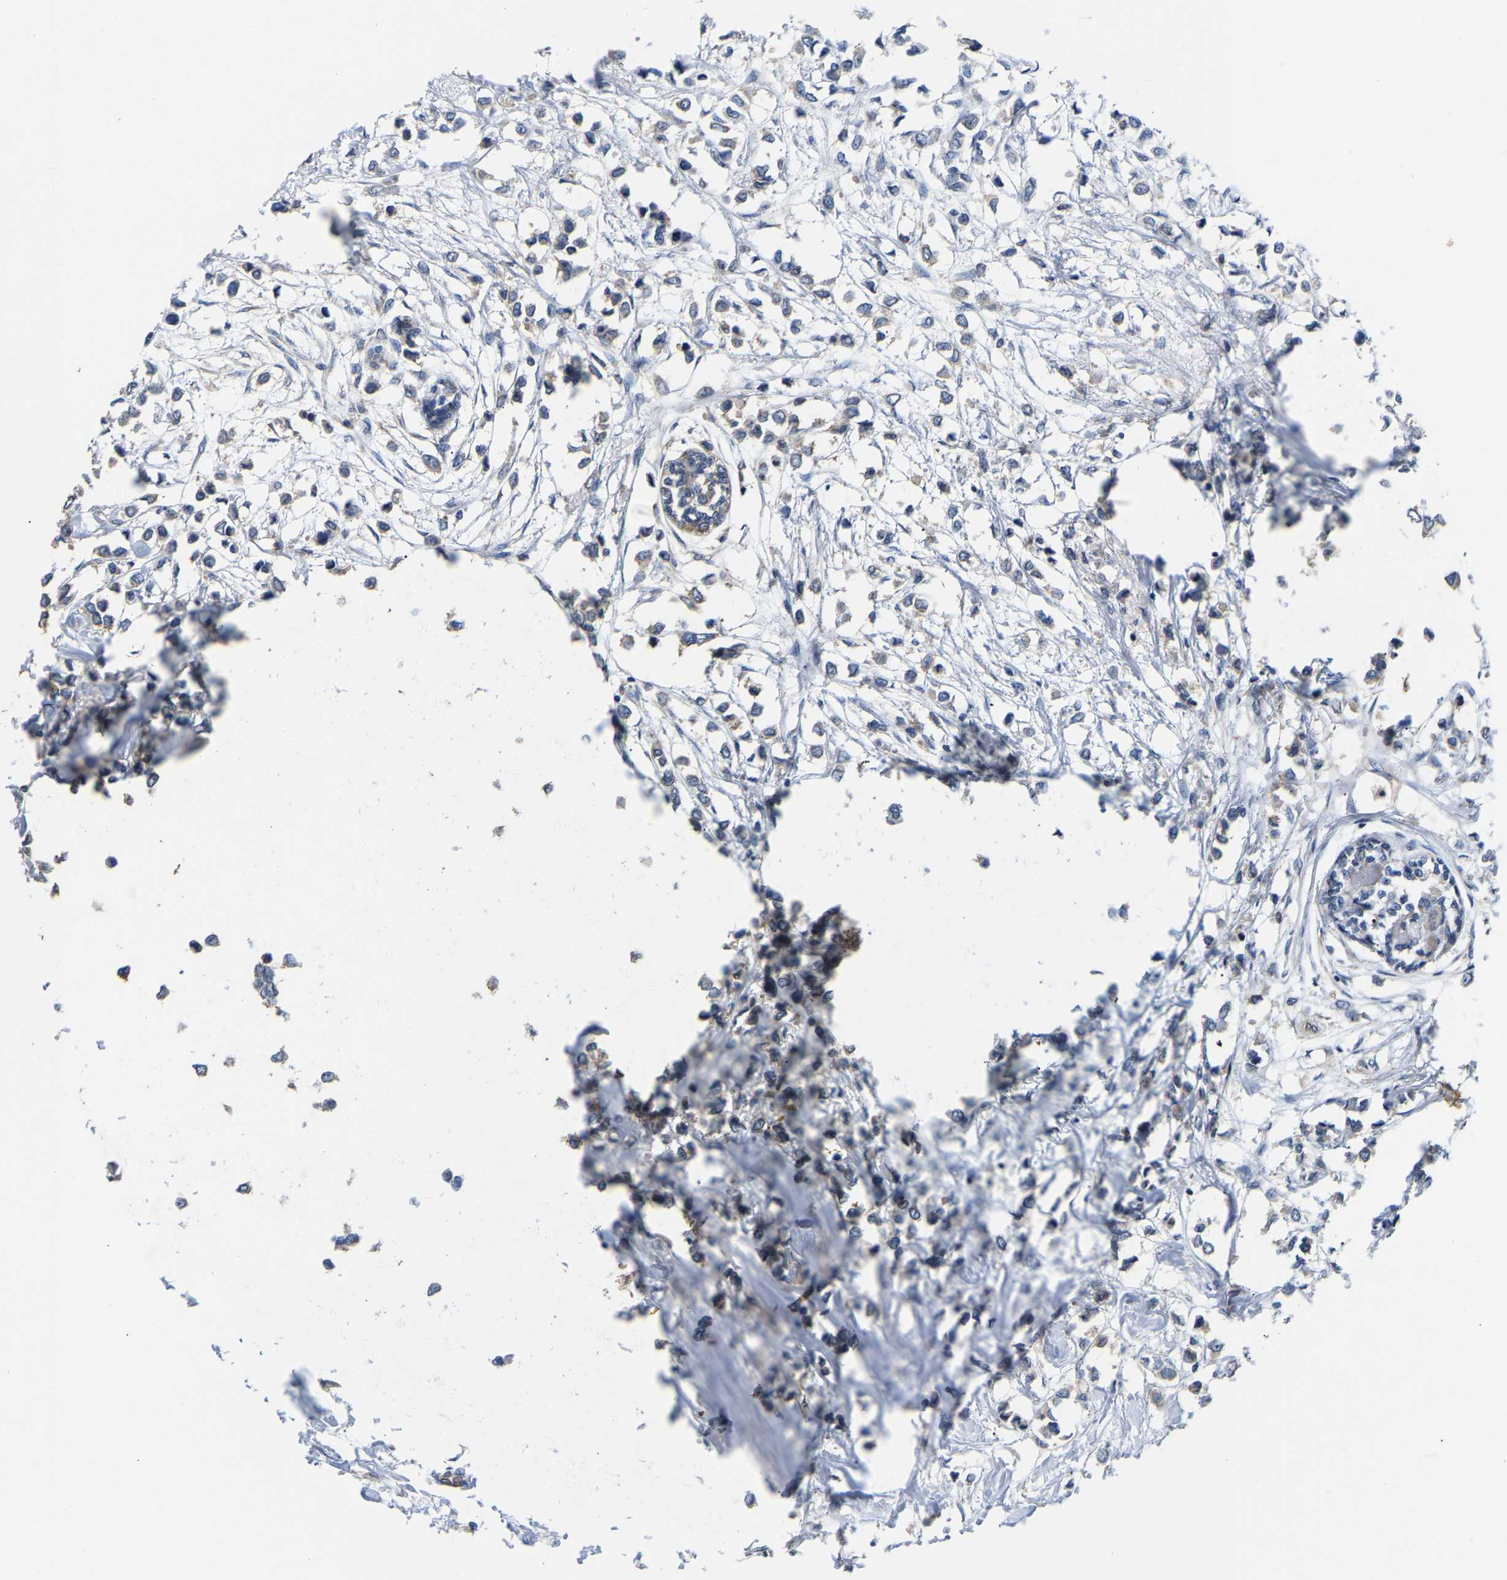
{"staining": {"intensity": "weak", "quantity": "<25%", "location": "cytoplasmic/membranous"}, "tissue": "breast cancer", "cell_type": "Tumor cells", "image_type": "cancer", "snomed": [{"axis": "morphology", "description": "Lobular carcinoma"}, {"axis": "topography", "description": "Breast"}], "caption": "This is an immunohistochemistry micrograph of breast lobular carcinoma. There is no positivity in tumor cells.", "gene": "AIMP2", "patient": {"sex": "female", "age": 51}}